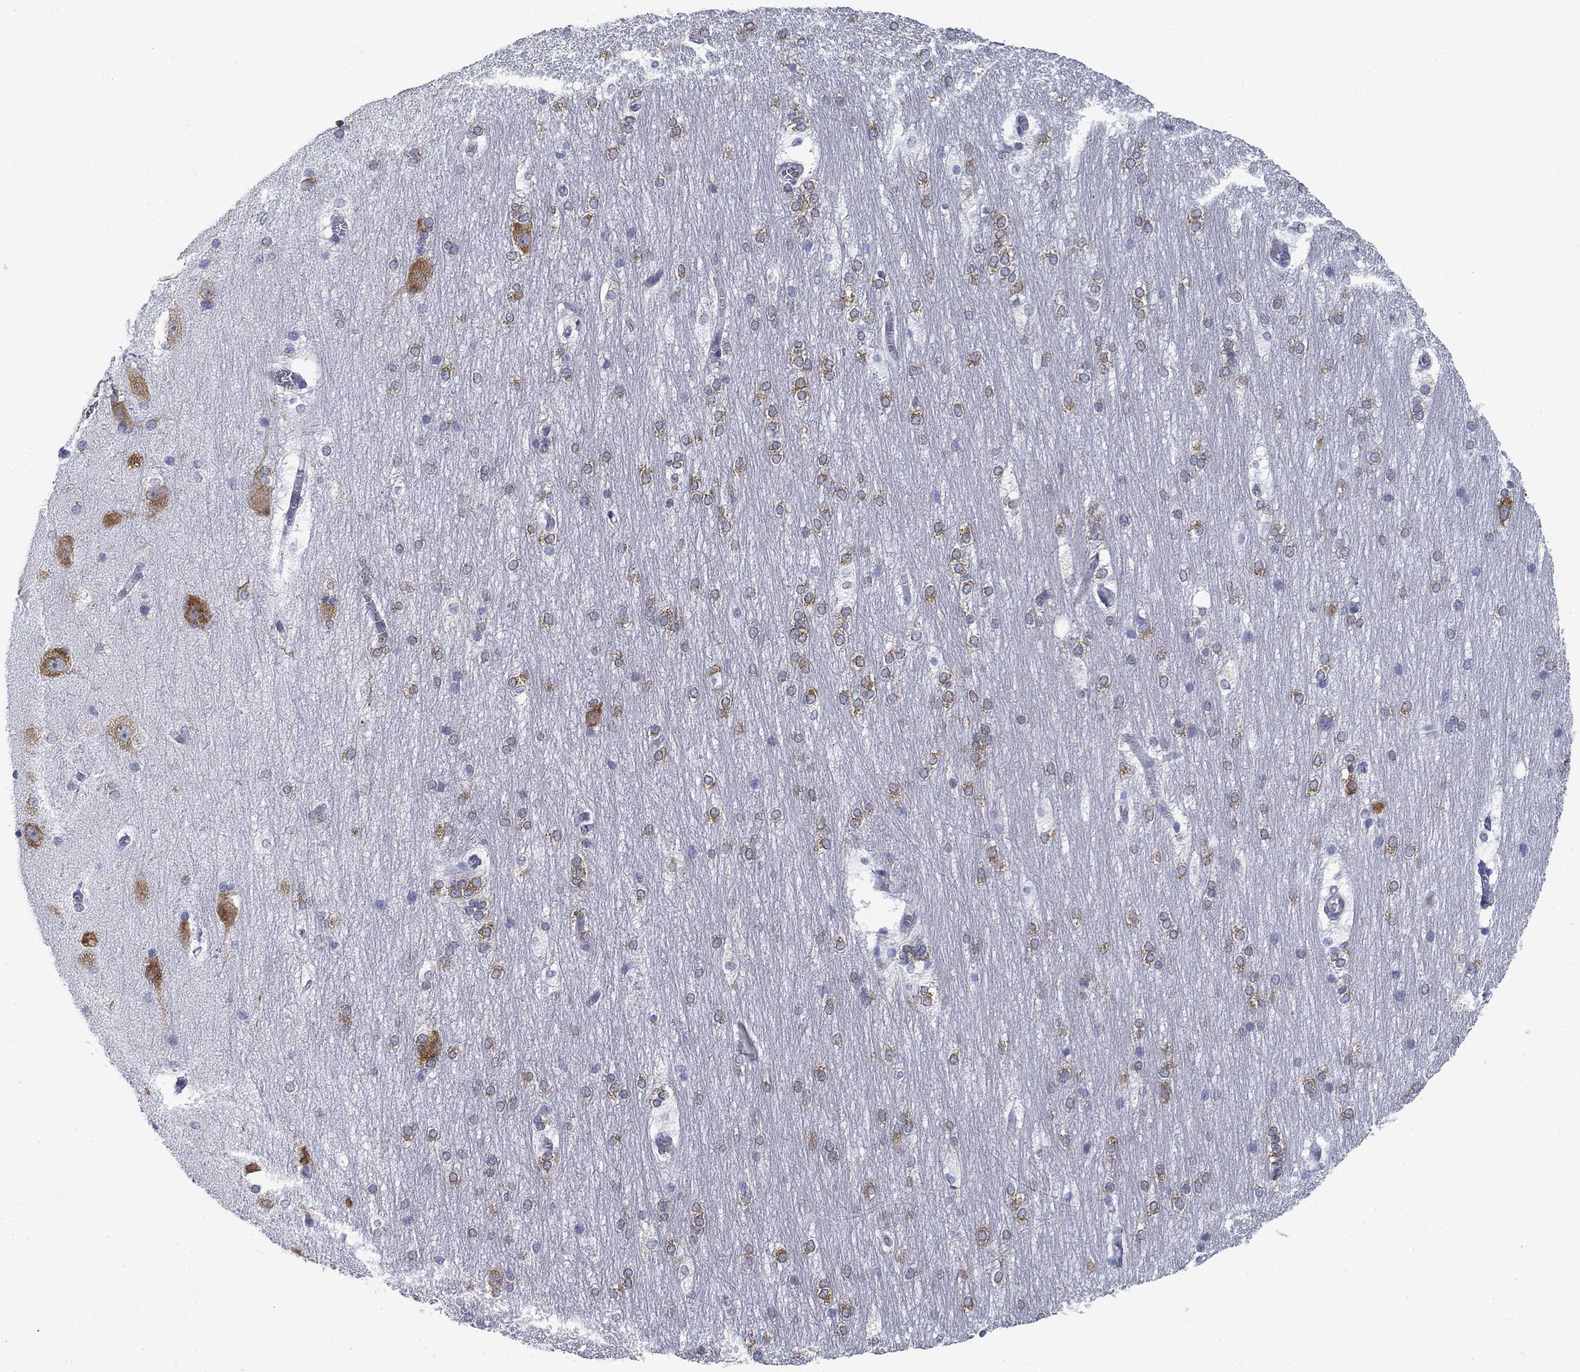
{"staining": {"intensity": "negative", "quantity": "none", "location": "none"}, "tissue": "hippocampus", "cell_type": "Glial cells", "image_type": "normal", "snomed": [{"axis": "morphology", "description": "Normal tissue, NOS"}, {"axis": "topography", "description": "Cerebral cortex"}, {"axis": "topography", "description": "Hippocampus"}], "caption": "This image is of unremarkable hippocampus stained with immunohistochemistry to label a protein in brown with the nuclei are counter-stained blue. There is no staining in glial cells.", "gene": "FXR1", "patient": {"sex": "female", "age": 19}}